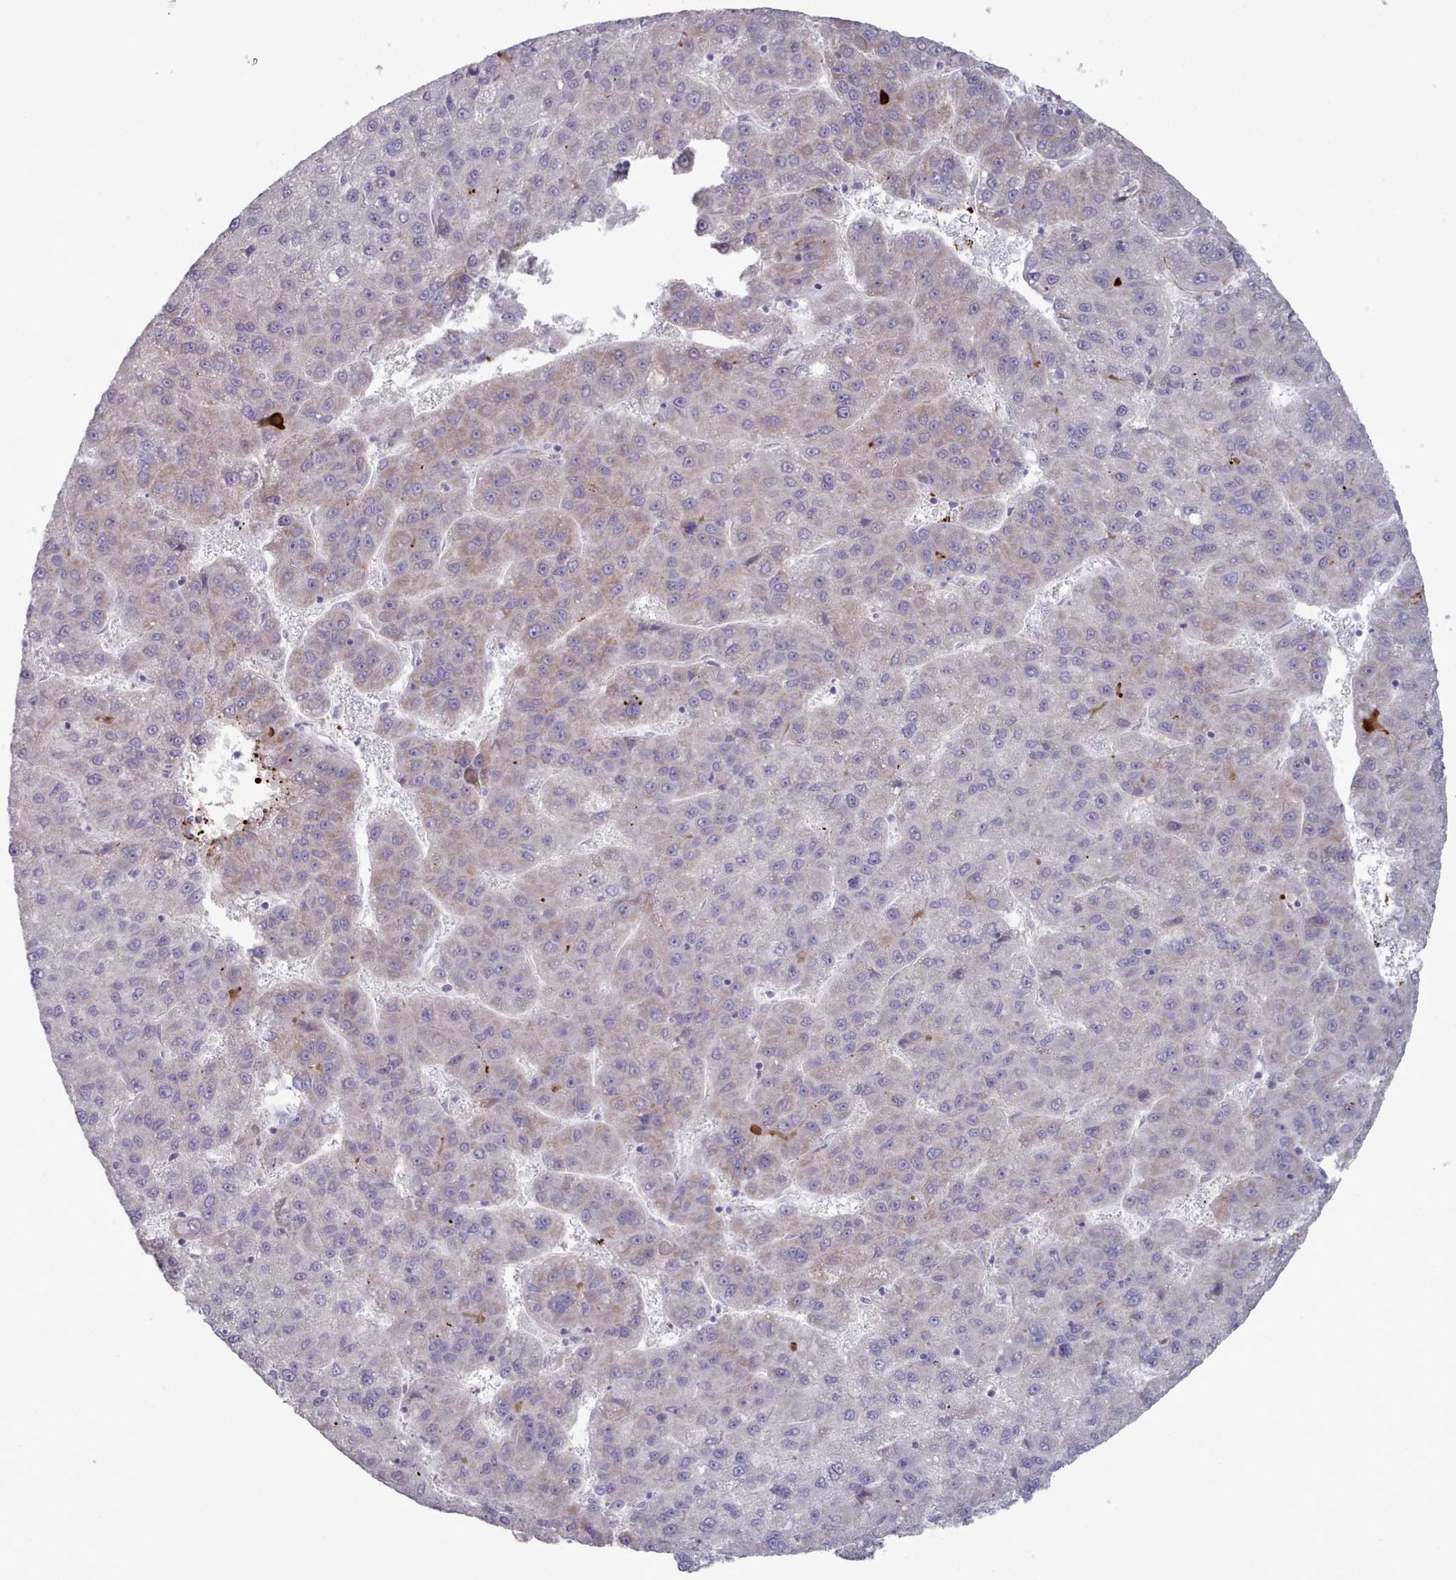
{"staining": {"intensity": "negative", "quantity": "none", "location": "none"}, "tissue": "liver cancer", "cell_type": "Tumor cells", "image_type": "cancer", "snomed": [{"axis": "morphology", "description": "Carcinoma, Hepatocellular, NOS"}, {"axis": "topography", "description": "Liver"}], "caption": "Immunohistochemistry (IHC) histopathology image of human liver cancer stained for a protein (brown), which displays no expression in tumor cells.", "gene": "TRARG1", "patient": {"sex": "female", "age": 82}}